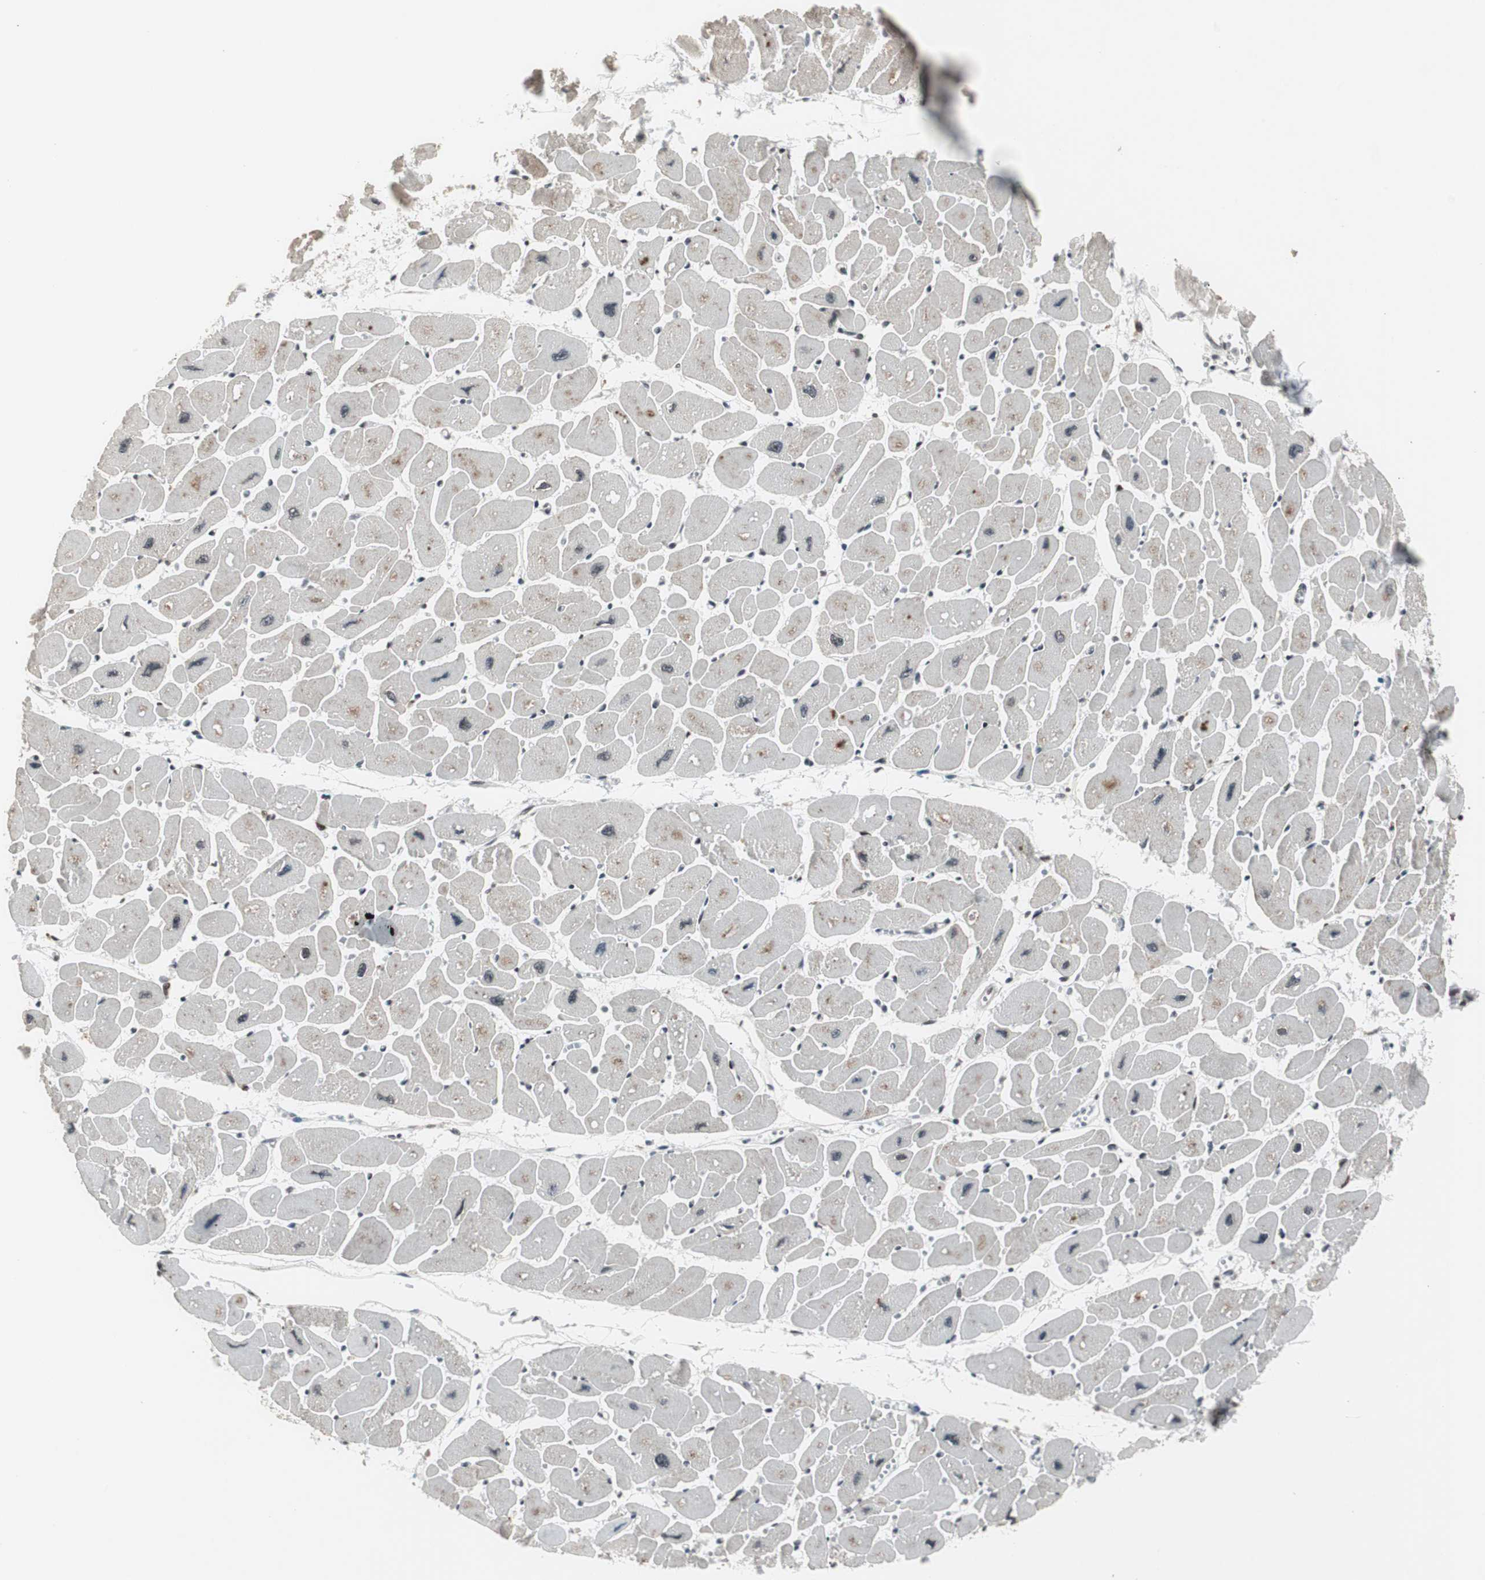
{"staining": {"intensity": "strong", "quantity": ">75%", "location": "nuclear"}, "tissue": "heart muscle", "cell_type": "Cardiomyocytes", "image_type": "normal", "snomed": [{"axis": "morphology", "description": "Normal tissue, NOS"}, {"axis": "topography", "description": "Heart"}], "caption": "The immunohistochemical stain highlights strong nuclear positivity in cardiomyocytes of unremarkable heart muscle. The staining was performed using DAB, with brown indicating positive protein expression. Nuclei are stained blue with hematoxylin.", "gene": "CDK9", "patient": {"sex": "female", "age": 54}}